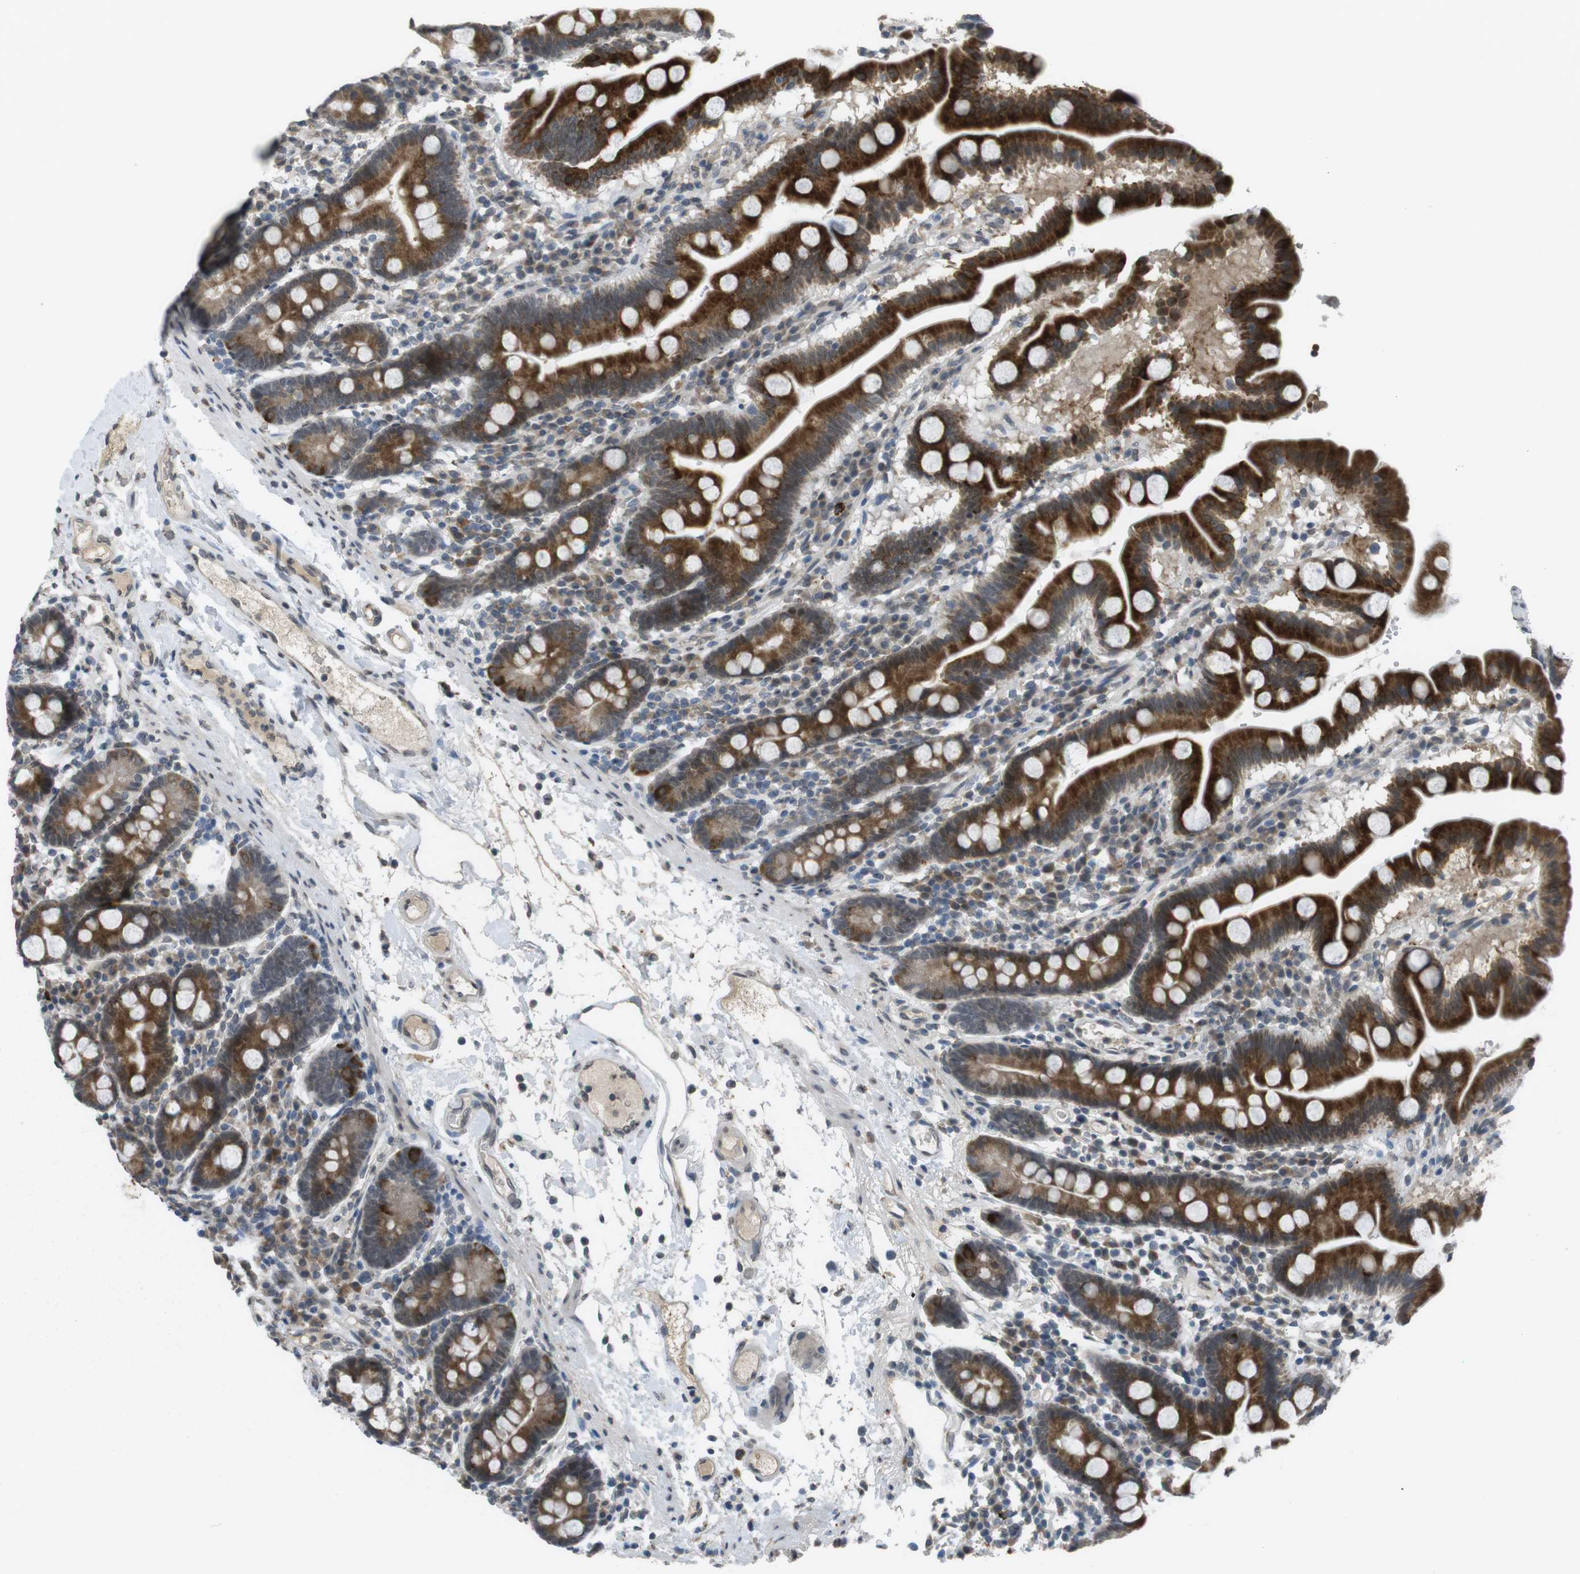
{"staining": {"intensity": "strong", "quantity": ">75%", "location": "cytoplasmic/membranous"}, "tissue": "duodenum", "cell_type": "Glandular cells", "image_type": "normal", "snomed": [{"axis": "morphology", "description": "Normal tissue, NOS"}, {"axis": "topography", "description": "Duodenum"}], "caption": "IHC photomicrograph of unremarkable human duodenum stained for a protein (brown), which shows high levels of strong cytoplasmic/membranous staining in about >75% of glandular cells.", "gene": "FZD10", "patient": {"sex": "male", "age": 50}}